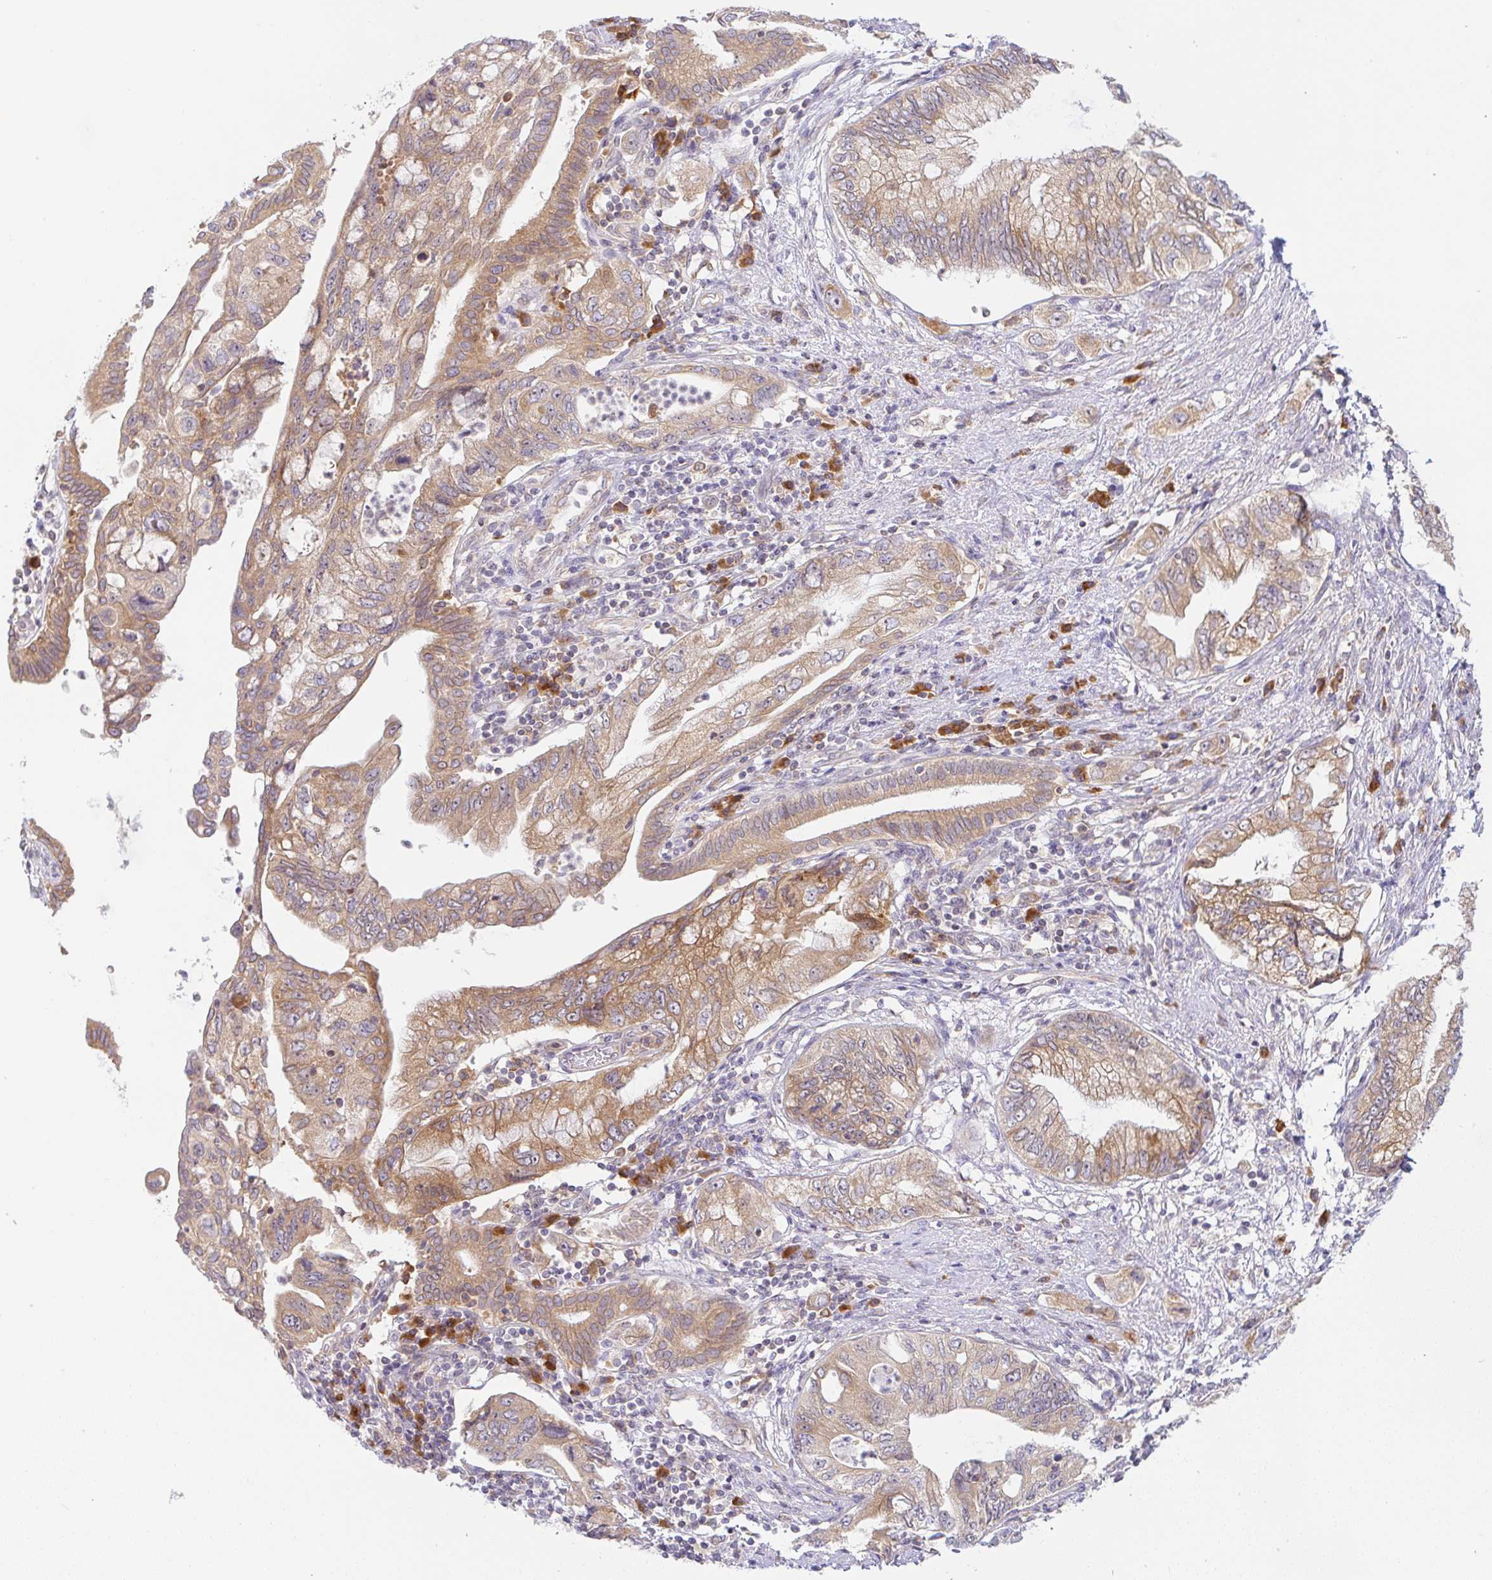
{"staining": {"intensity": "moderate", "quantity": ">75%", "location": "cytoplasmic/membranous"}, "tissue": "pancreatic cancer", "cell_type": "Tumor cells", "image_type": "cancer", "snomed": [{"axis": "morphology", "description": "Adenocarcinoma, NOS"}, {"axis": "topography", "description": "Pancreas"}], "caption": "Approximately >75% of tumor cells in human adenocarcinoma (pancreatic) demonstrate moderate cytoplasmic/membranous protein positivity as visualized by brown immunohistochemical staining.", "gene": "DERL2", "patient": {"sex": "female", "age": 73}}